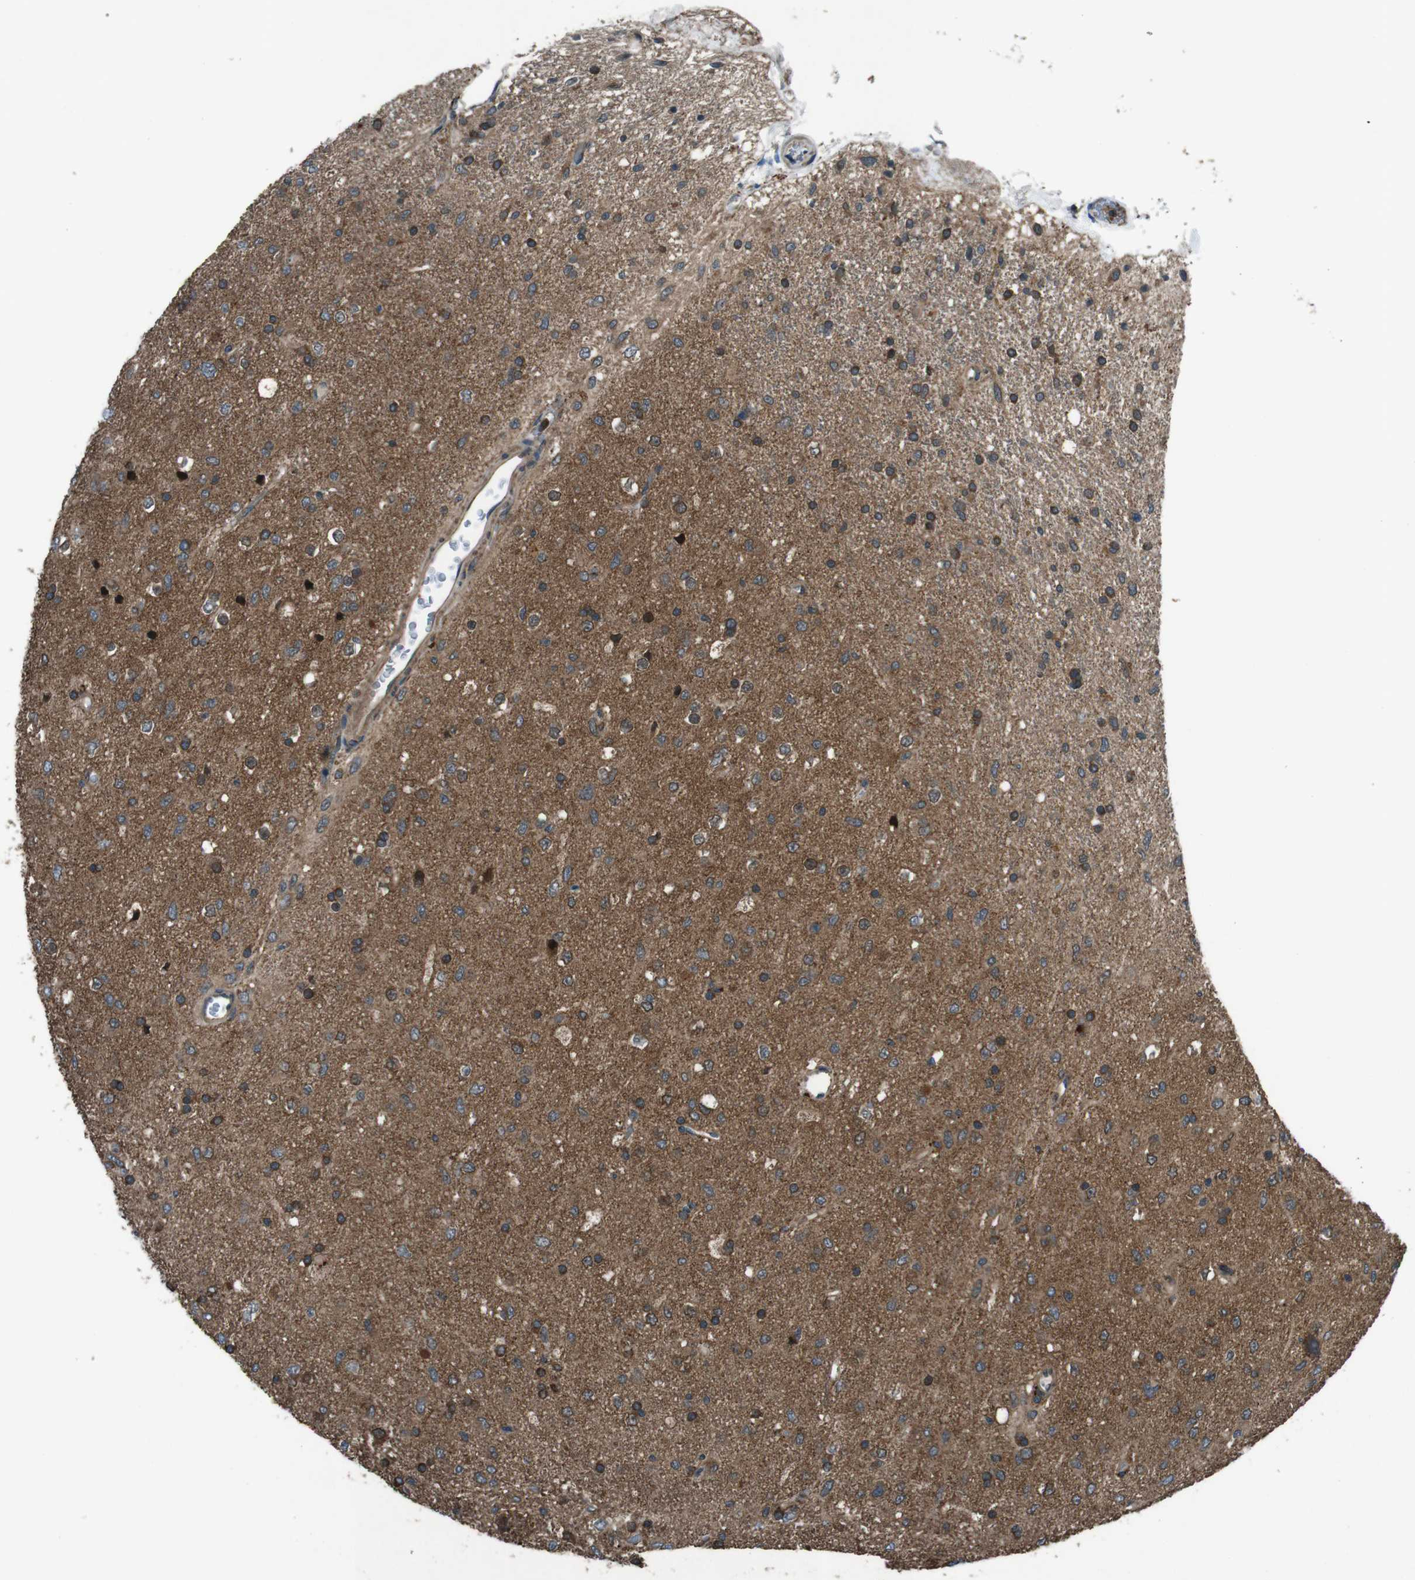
{"staining": {"intensity": "strong", "quantity": "<25%", "location": "cytoplasmic/membranous"}, "tissue": "glioma", "cell_type": "Tumor cells", "image_type": "cancer", "snomed": [{"axis": "morphology", "description": "Glioma, malignant, Low grade"}, {"axis": "topography", "description": "Brain"}], "caption": "Protein staining by IHC reveals strong cytoplasmic/membranous expression in about <25% of tumor cells in malignant low-grade glioma. (DAB IHC with brightfield microscopy, high magnification).", "gene": "SLC27A4", "patient": {"sex": "male", "age": 77}}